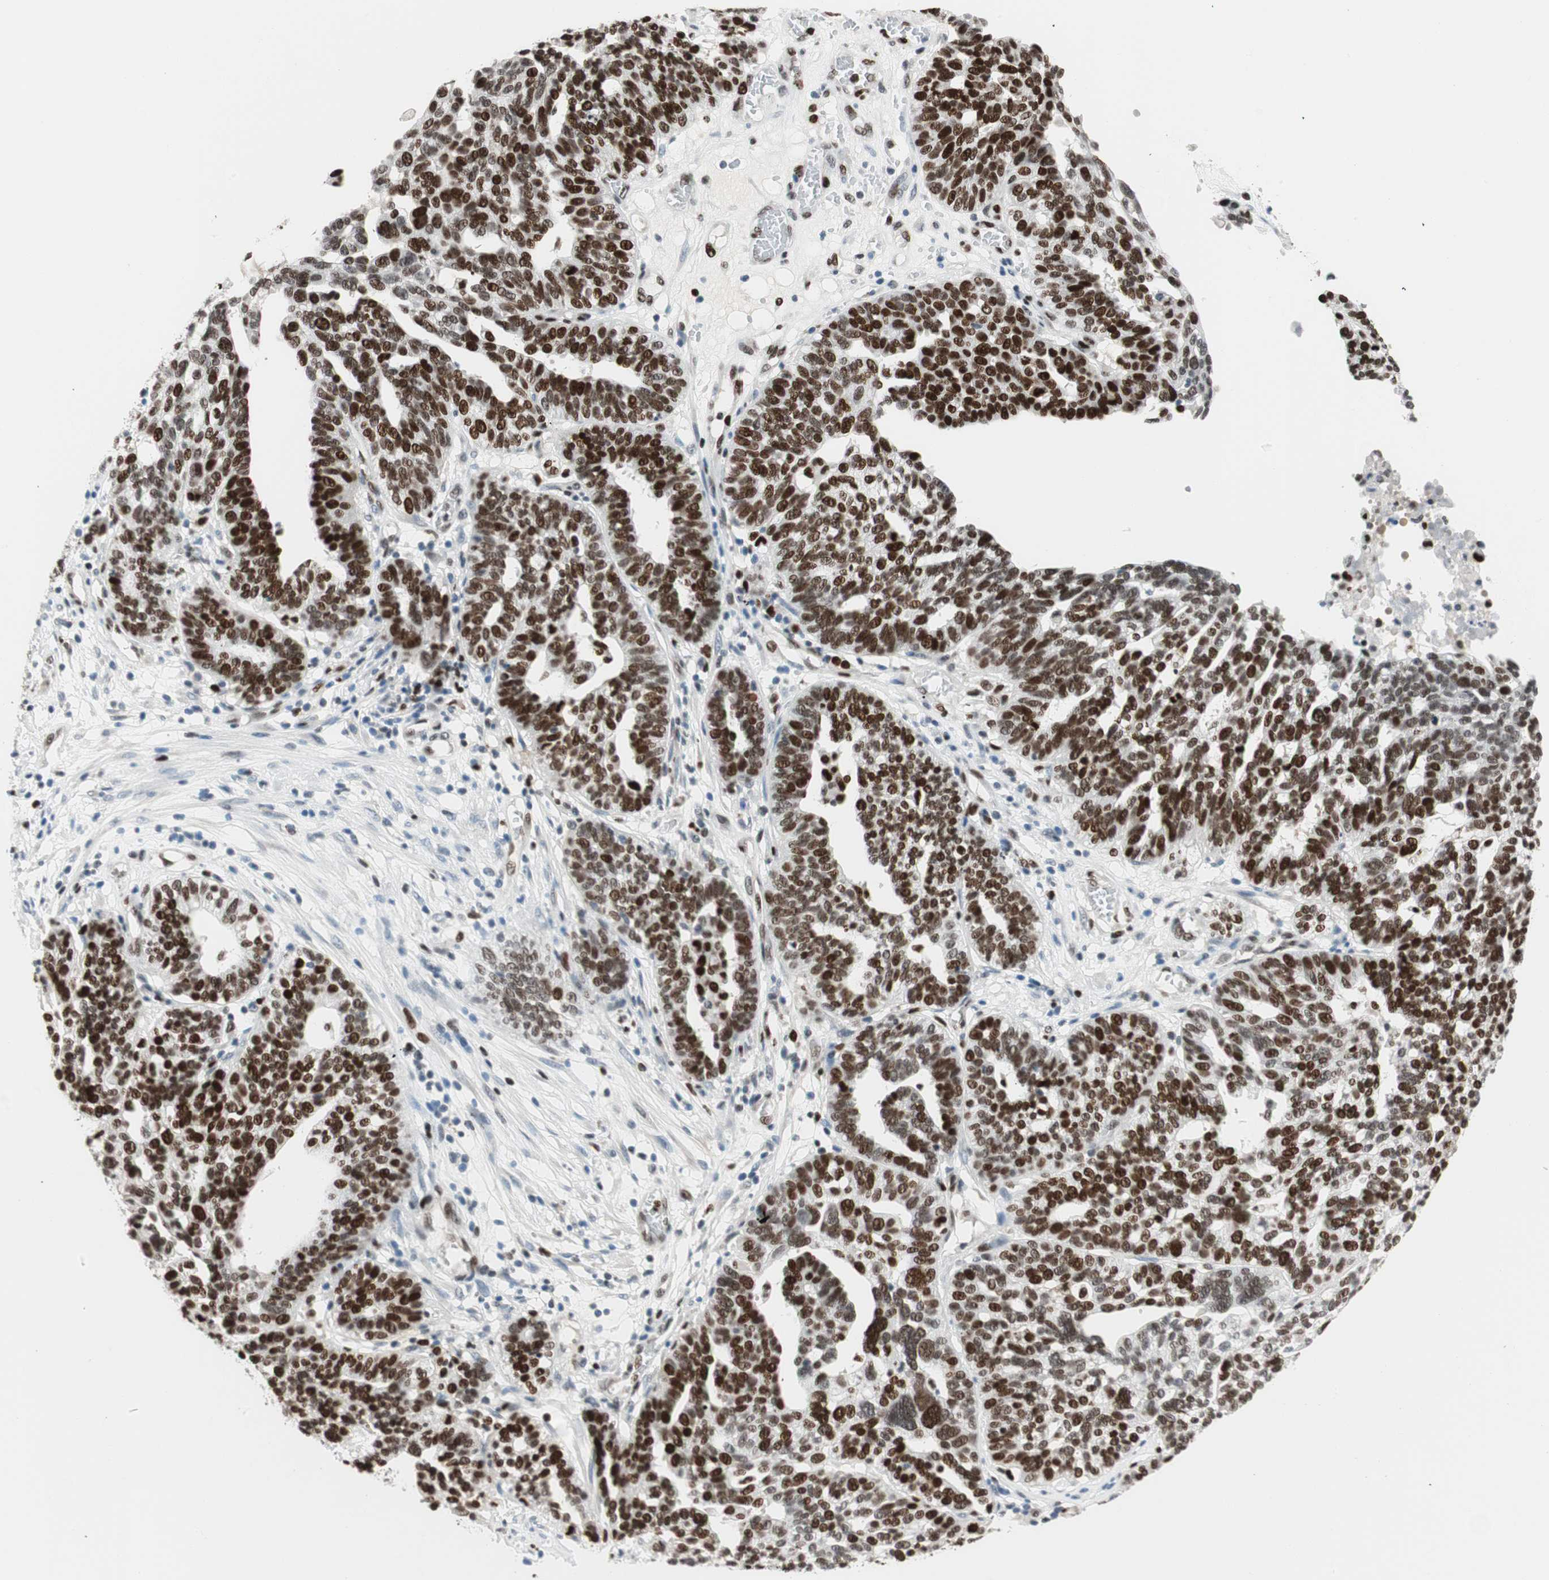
{"staining": {"intensity": "strong", "quantity": ">75%", "location": "nuclear"}, "tissue": "ovarian cancer", "cell_type": "Tumor cells", "image_type": "cancer", "snomed": [{"axis": "morphology", "description": "Cystadenocarcinoma, serous, NOS"}, {"axis": "topography", "description": "Ovary"}], "caption": "Brown immunohistochemical staining in serous cystadenocarcinoma (ovarian) displays strong nuclear staining in about >75% of tumor cells.", "gene": "EZH2", "patient": {"sex": "female", "age": 59}}